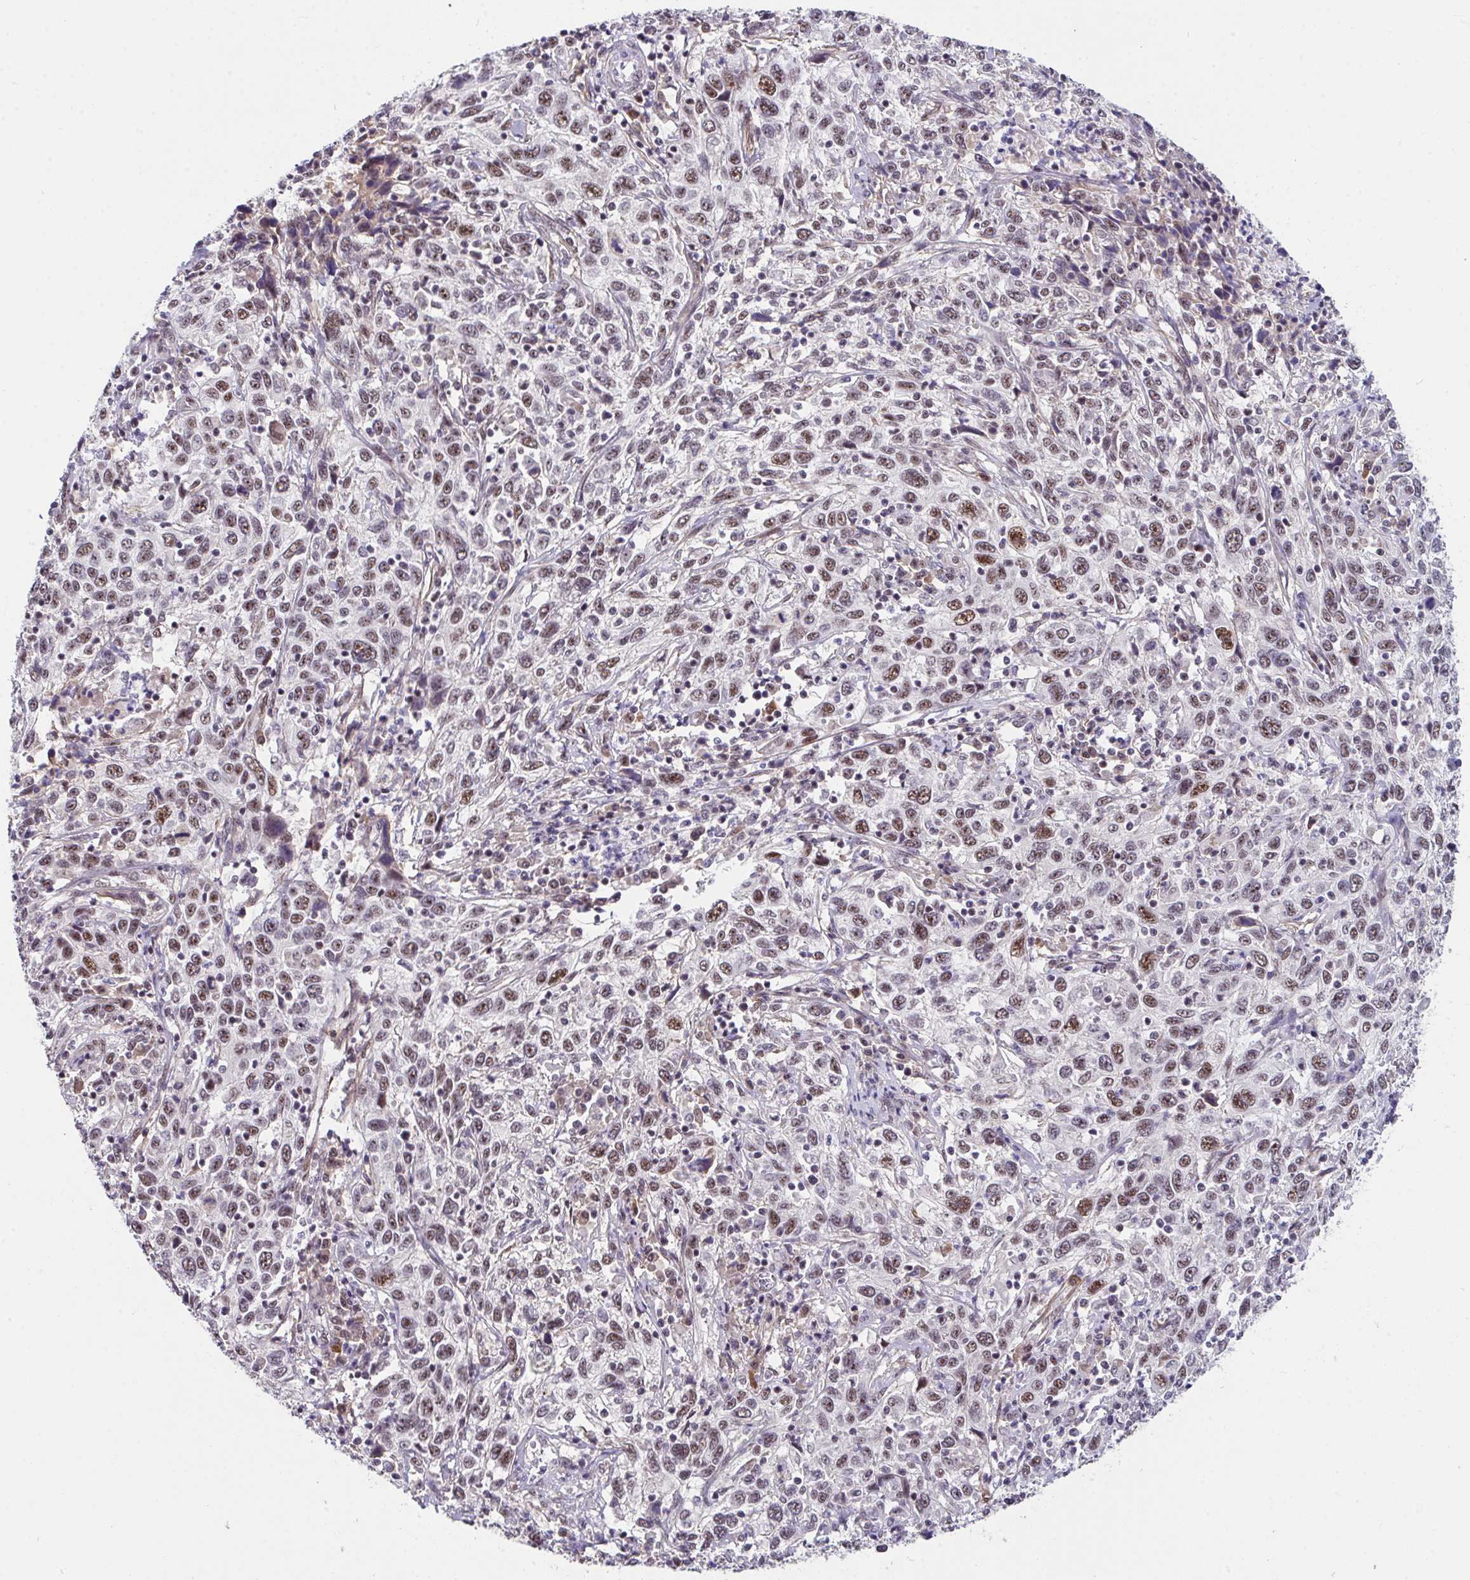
{"staining": {"intensity": "moderate", "quantity": ">75%", "location": "nuclear"}, "tissue": "cervical cancer", "cell_type": "Tumor cells", "image_type": "cancer", "snomed": [{"axis": "morphology", "description": "Squamous cell carcinoma, NOS"}, {"axis": "topography", "description": "Cervix"}], "caption": "This is an image of IHC staining of cervical cancer (squamous cell carcinoma), which shows moderate positivity in the nuclear of tumor cells.", "gene": "RBBP6", "patient": {"sex": "female", "age": 46}}